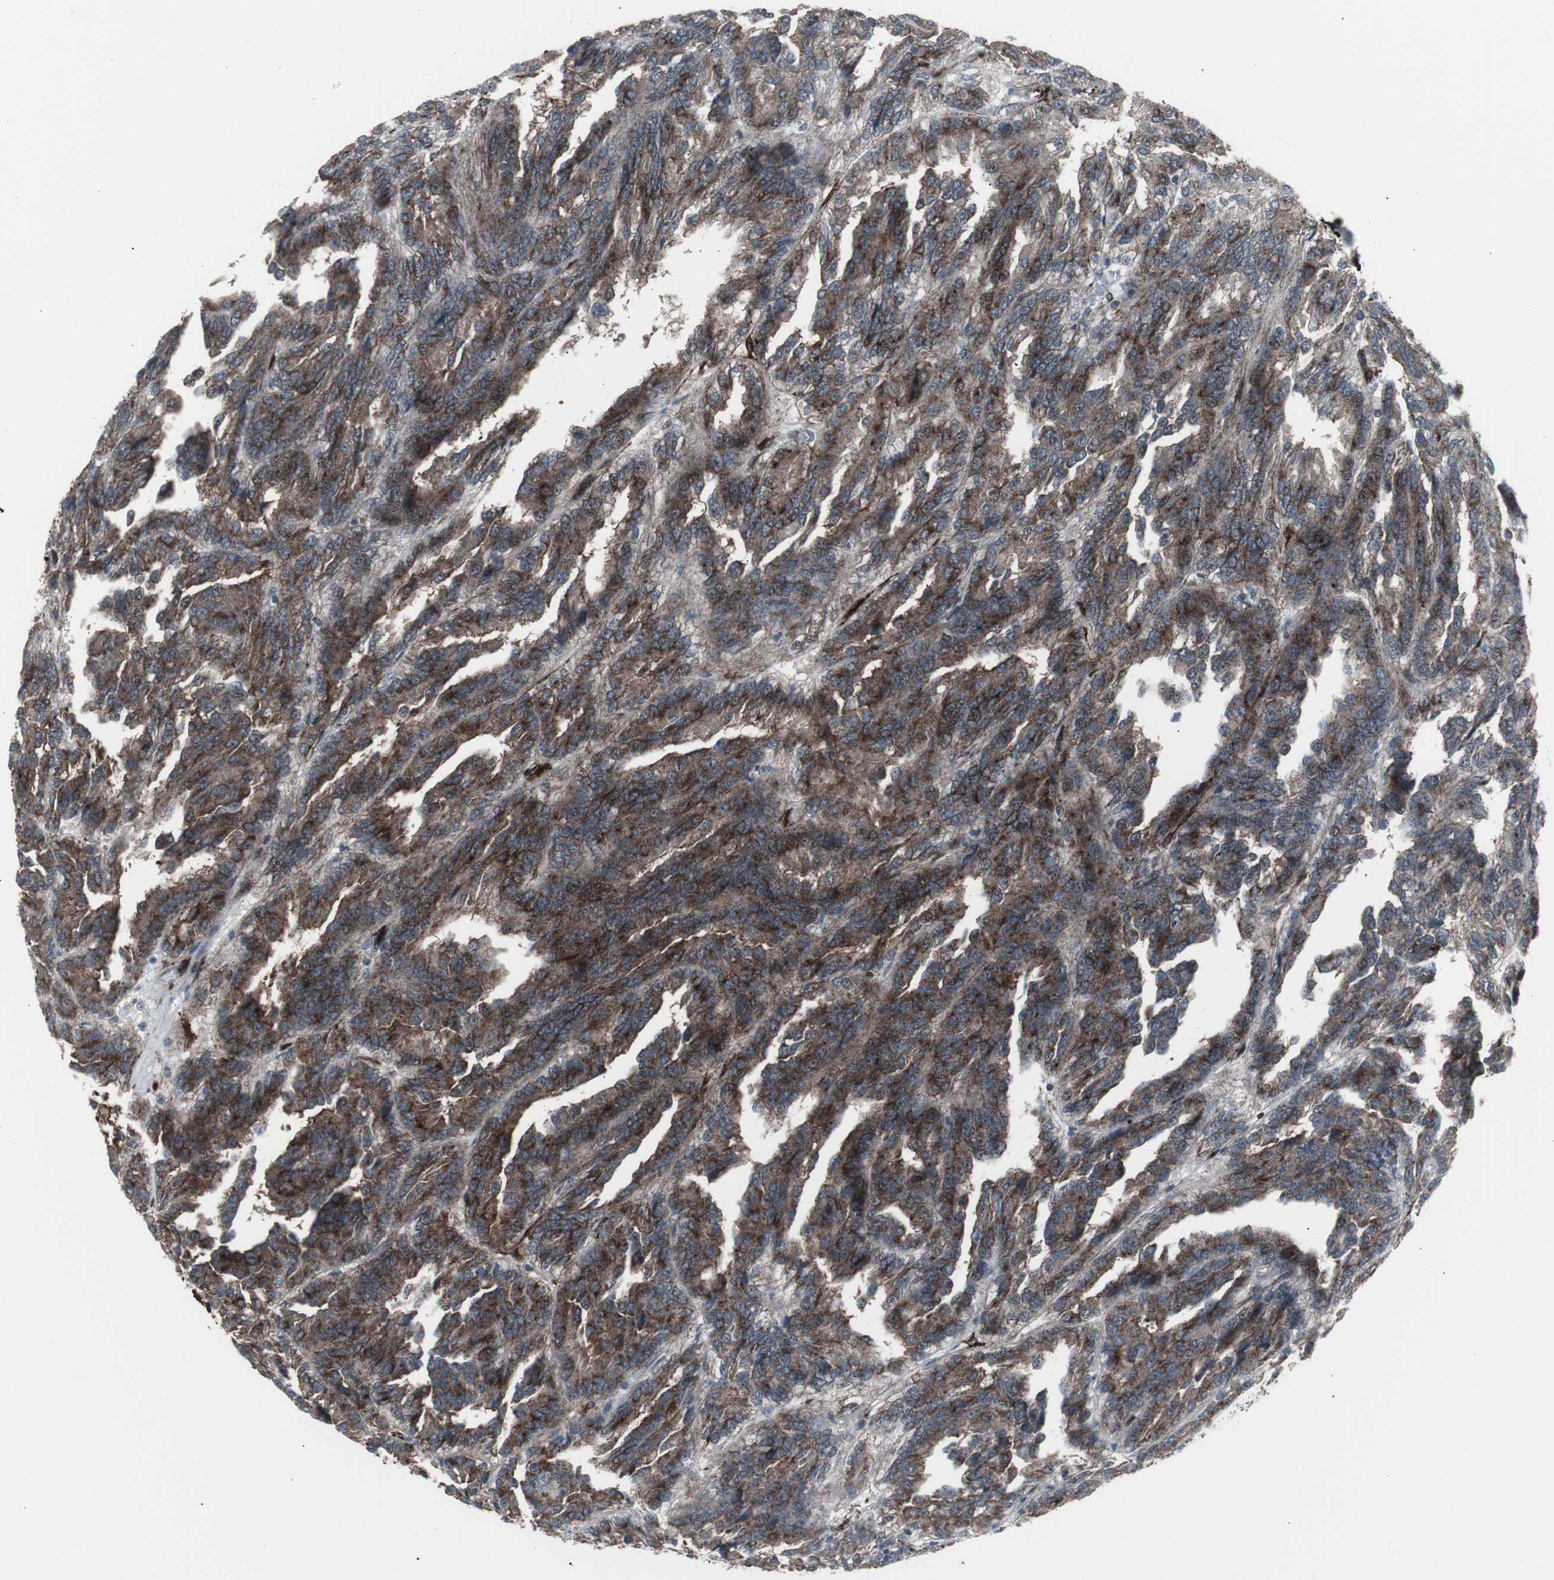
{"staining": {"intensity": "moderate", "quantity": "25%-75%", "location": "cytoplasmic/membranous,nuclear"}, "tissue": "renal cancer", "cell_type": "Tumor cells", "image_type": "cancer", "snomed": [{"axis": "morphology", "description": "Adenocarcinoma, NOS"}, {"axis": "topography", "description": "Kidney"}], "caption": "This is a photomicrograph of IHC staining of adenocarcinoma (renal), which shows moderate staining in the cytoplasmic/membranous and nuclear of tumor cells.", "gene": "PDGFA", "patient": {"sex": "male", "age": 46}}